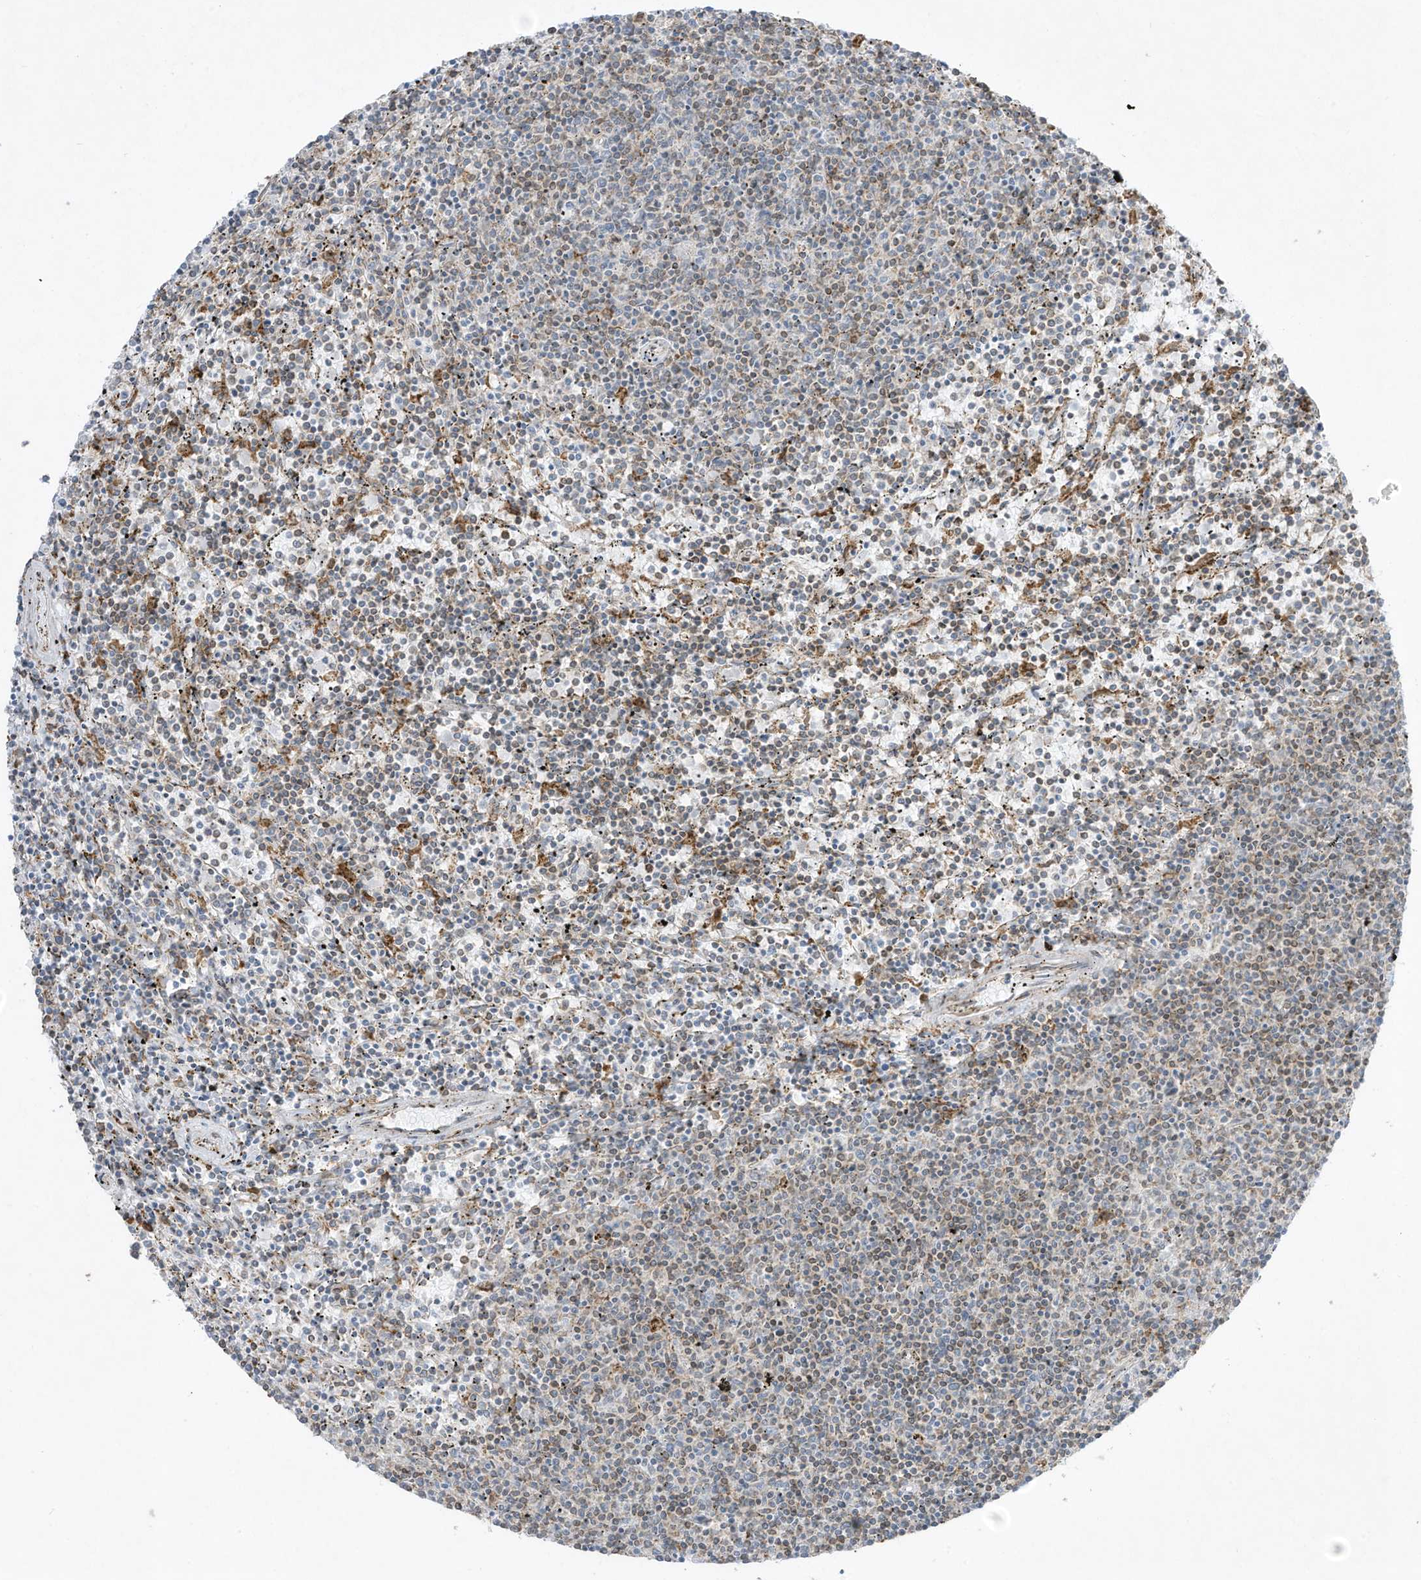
{"staining": {"intensity": "negative", "quantity": "none", "location": "none"}, "tissue": "lymphoma", "cell_type": "Tumor cells", "image_type": "cancer", "snomed": [{"axis": "morphology", "description": "Malignant lymphoma, non-Hodgkin's type, Low grade"}, {"axis": "topography", "description": "Spleen"}], "caption": "A micrograph of lymphoma stained for a protein demonstrates no brown staining in tumor cells.", "gene": "PTK6", "patient": {"sex": "female", "age": 50}}